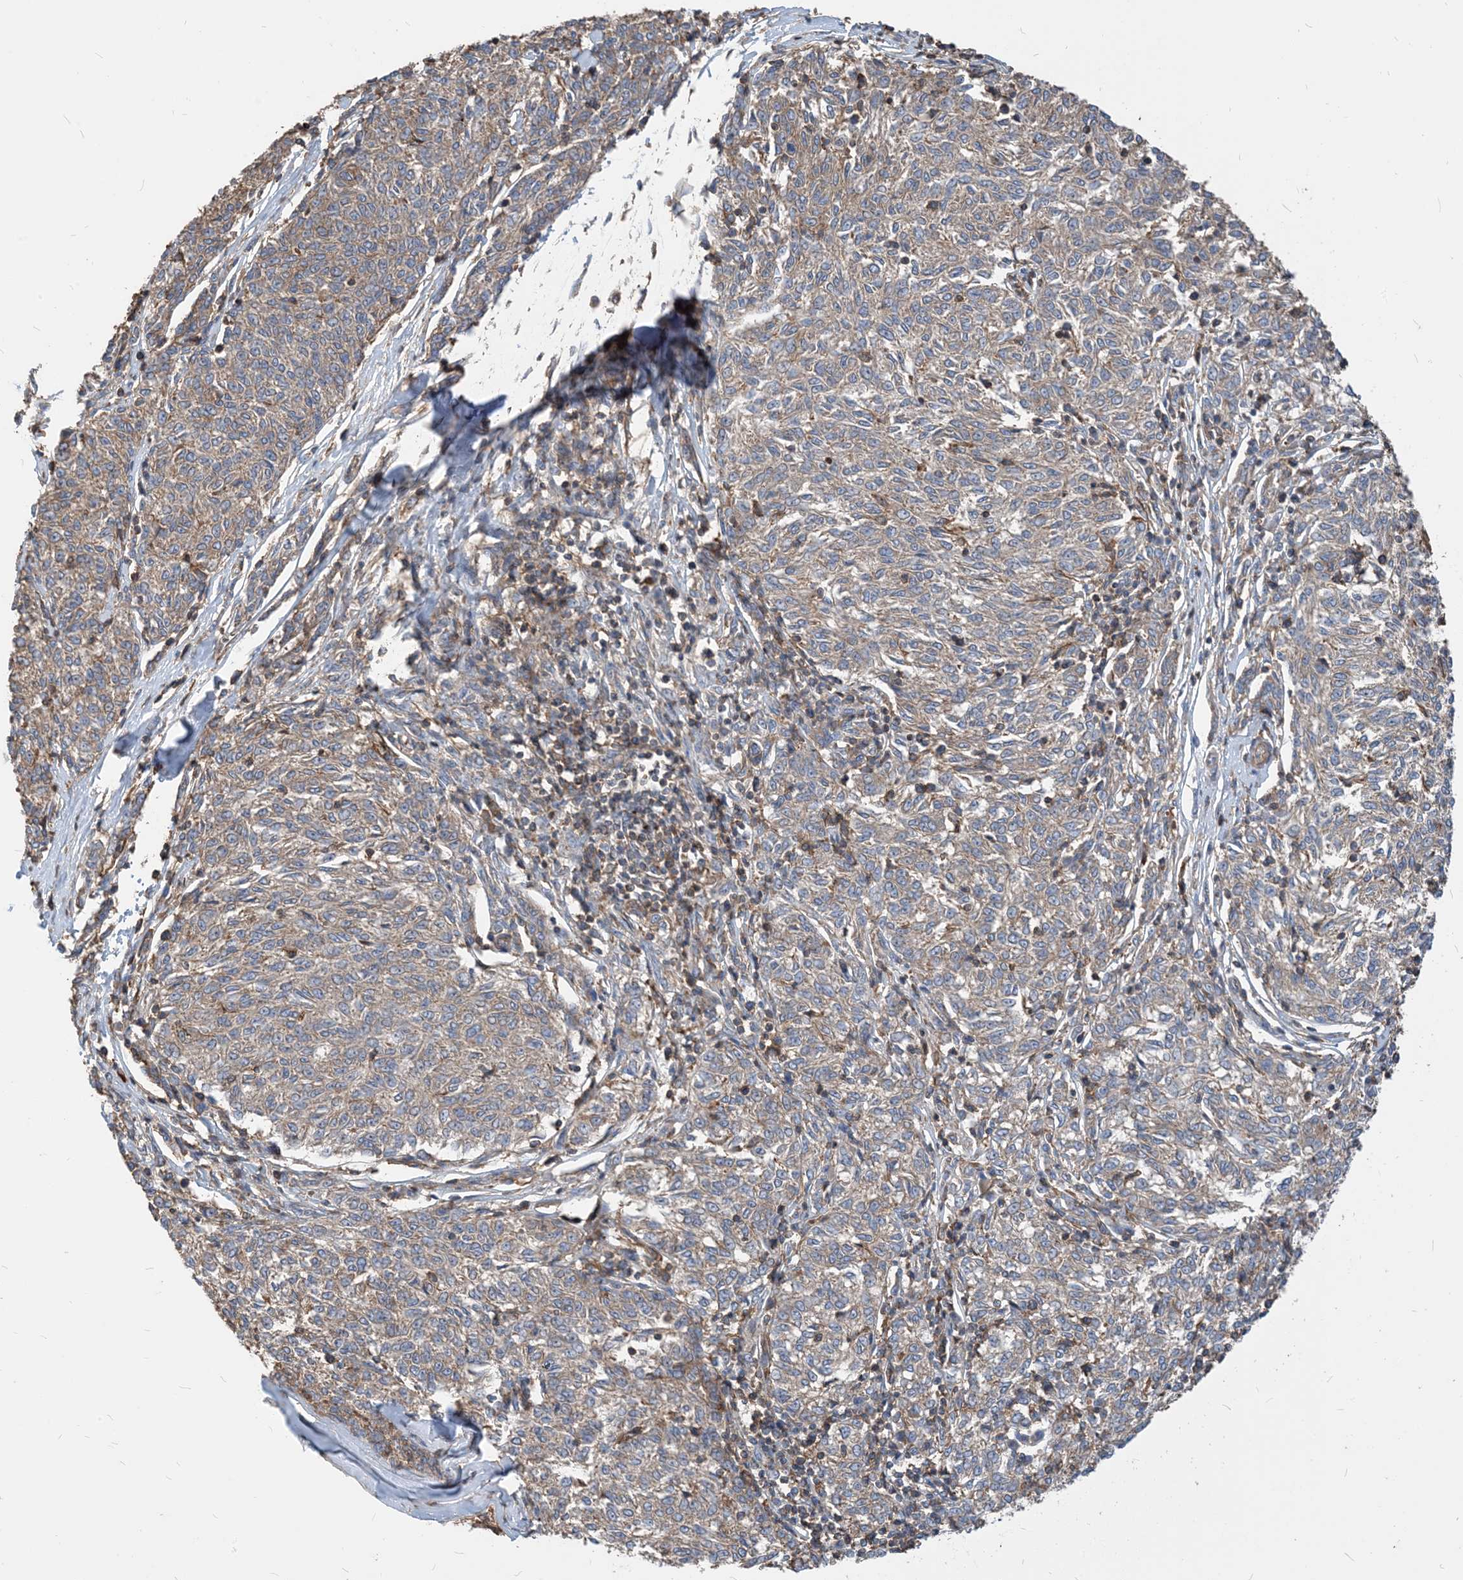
{"staining": {"intensity": "weak", "quantity": "25%-75%", "location": "cytoplasmic/membranous"}, "tissue": "melanoma", "cell_type": "Tumor cells", "image_type": "cancer", "snomed": [{"axis": "morphology", "description": "Malignant melanoma, NOS"}, {"axis": "topography", "description": "Skin"}], "caption": "Malignant melanoma stained with DAB immunohistochemistry displays low levels of weak cytoplasmic/membranous positivity in approximately 25%-75% of tumor cells. Ihc stains the protein of interest in brown and the nuclei are stained blue.", "gene": "PARVG", "patient": {"sex": "female", "age": 72}}